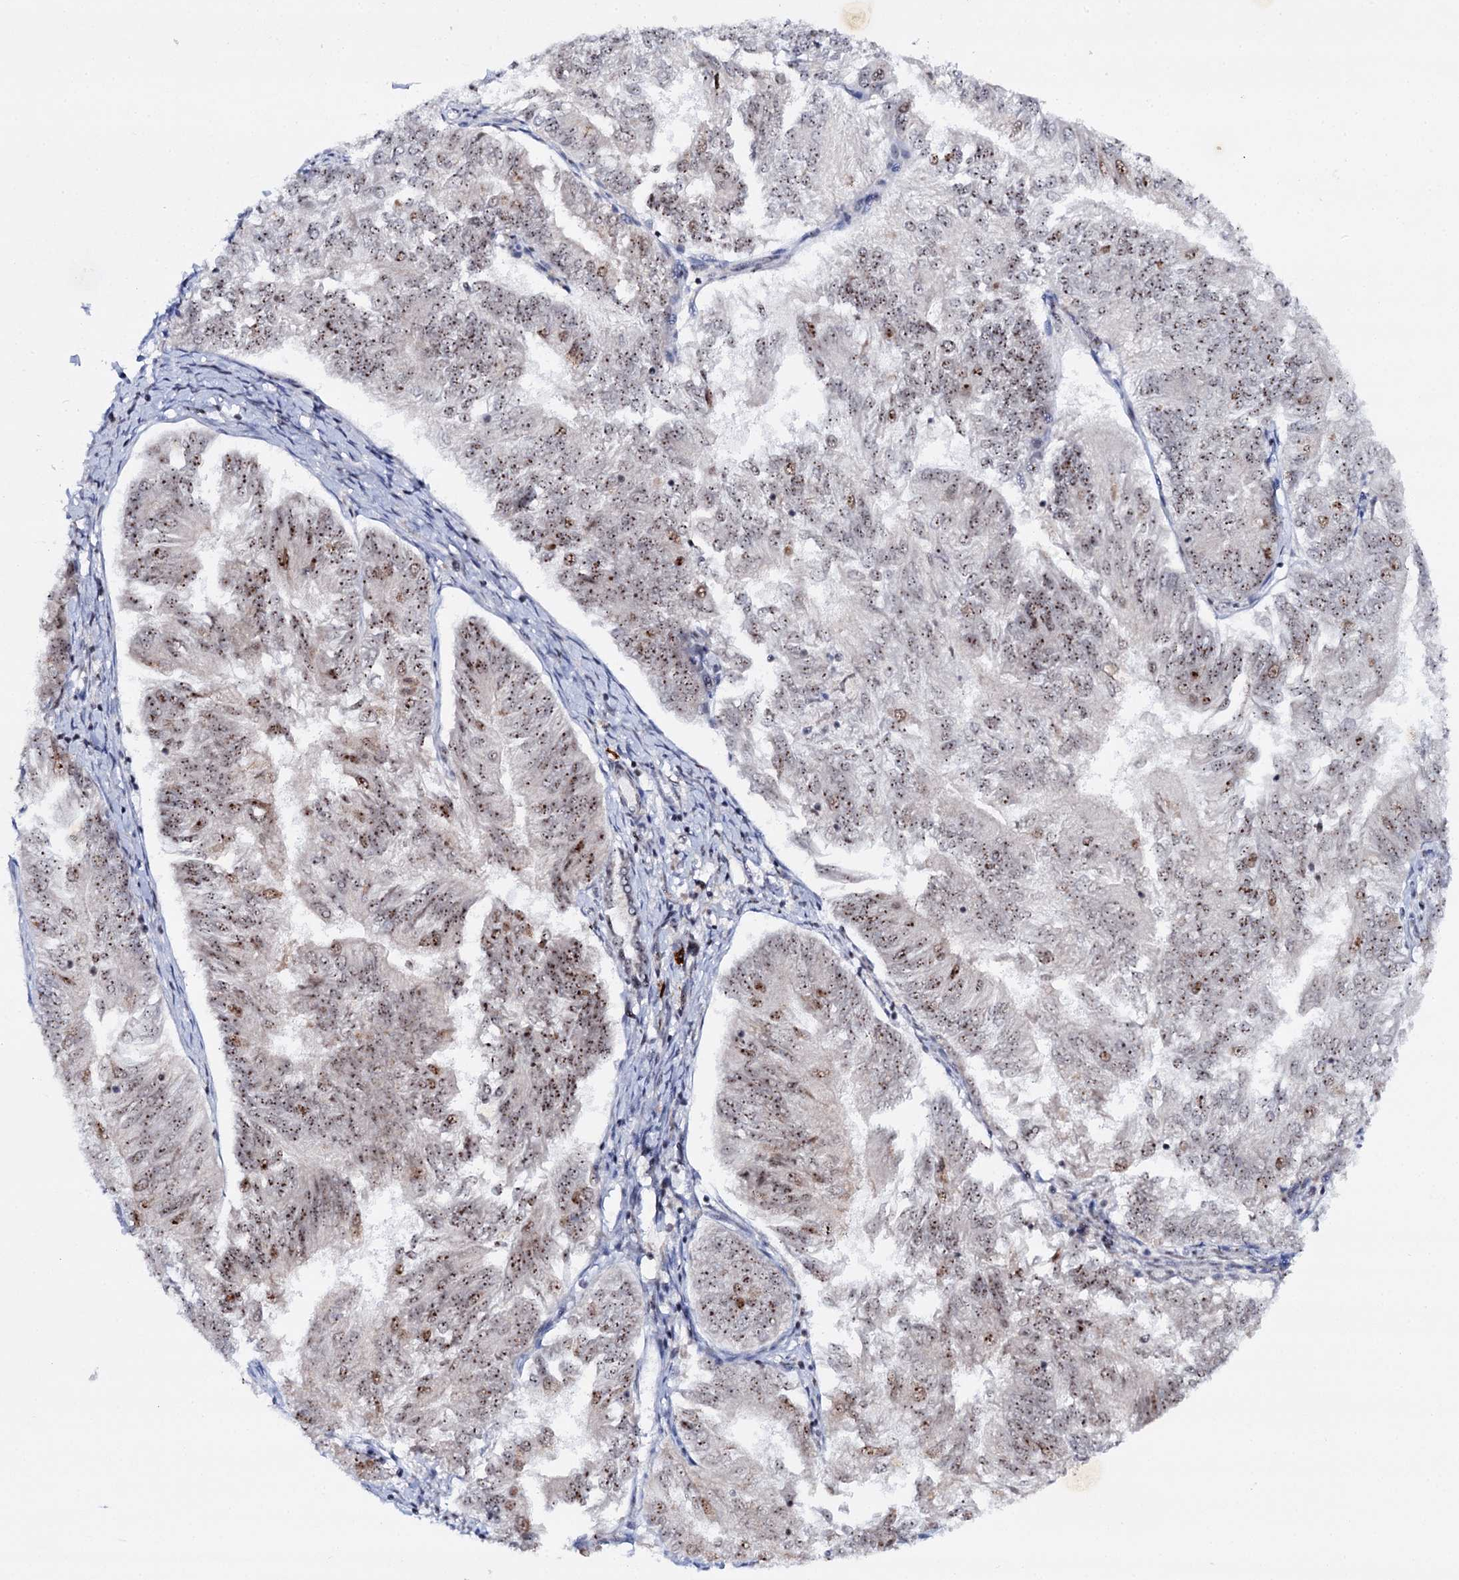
{"staining": {"intensity": "moderate", "quantity": ">75%", "location": "nuclear"}, "tissue": "endometrial cancer", "cell_type": "Tumor cells", "image_type": "cancer", "snomed": [{"axis": "morphology", "description": "Adenocarcinoma, NOS"}, {"axis": "topography", "description": "Endometrium"}], "caption": "Endometrial cancer (adenocarcinoma) stained for a protein (brown) exhibits moderate nuclear positive positivity in approximately >75% of tumor cells.", "gene": "BUD13", "patient": {"sex": "female", "age": 58}}